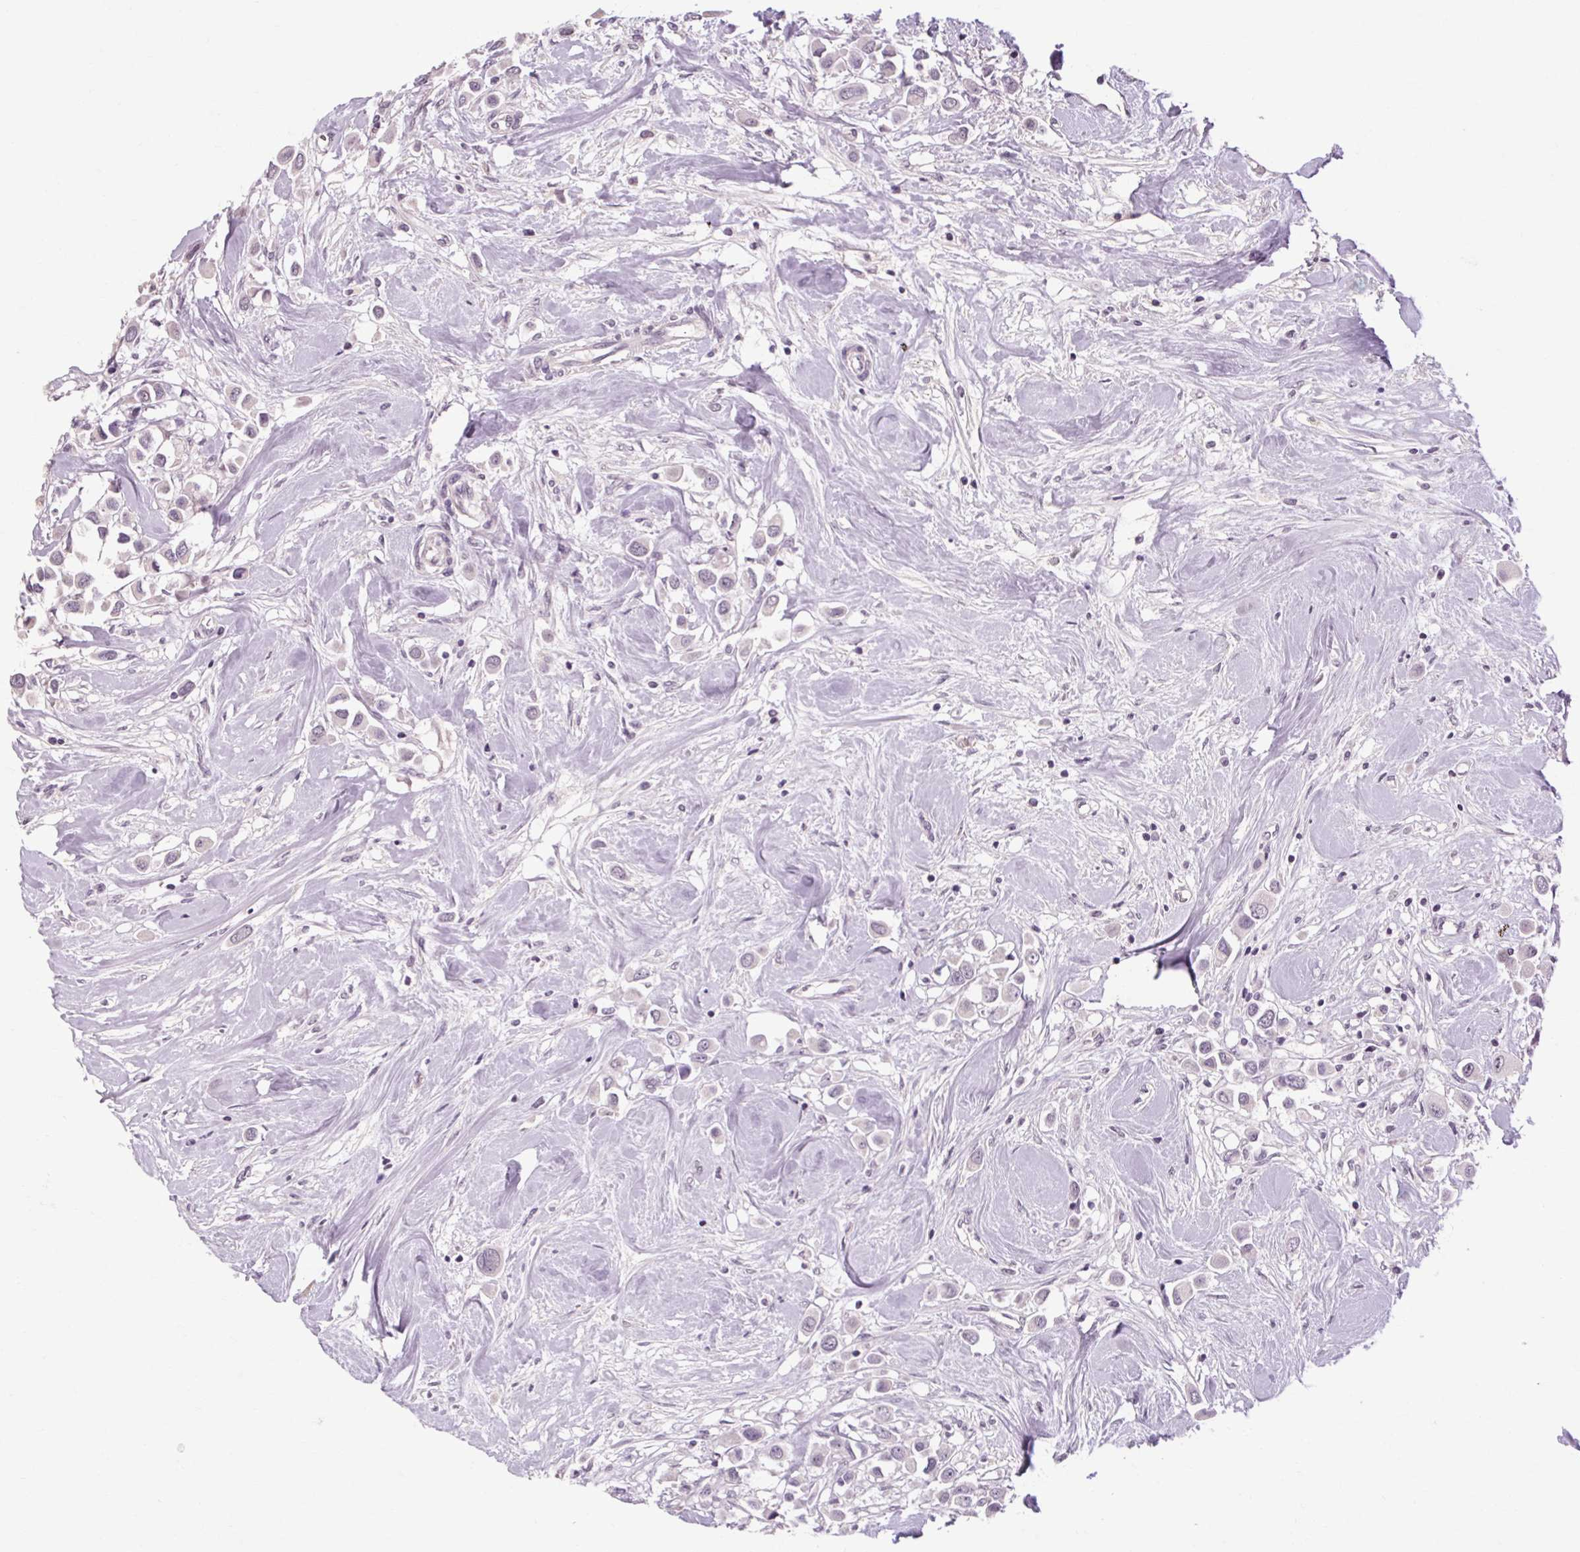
{"staining": {"intensity": "negative", "quantity": "none", "location": "none"}, "tissue": "breast cancer", "cell_type": "Tumor cells", "image_type": "cancer", "snomed": [{"axis": "morphology", "description": "Duct carcinoma"}, {"axis": "topography", "description": "Breast"}], "caption": "Protein analysis of breast cancer shows no significant expression in tumor cells.", "gene": "POMC", "patient": {"sex": "female", "age": 61}}